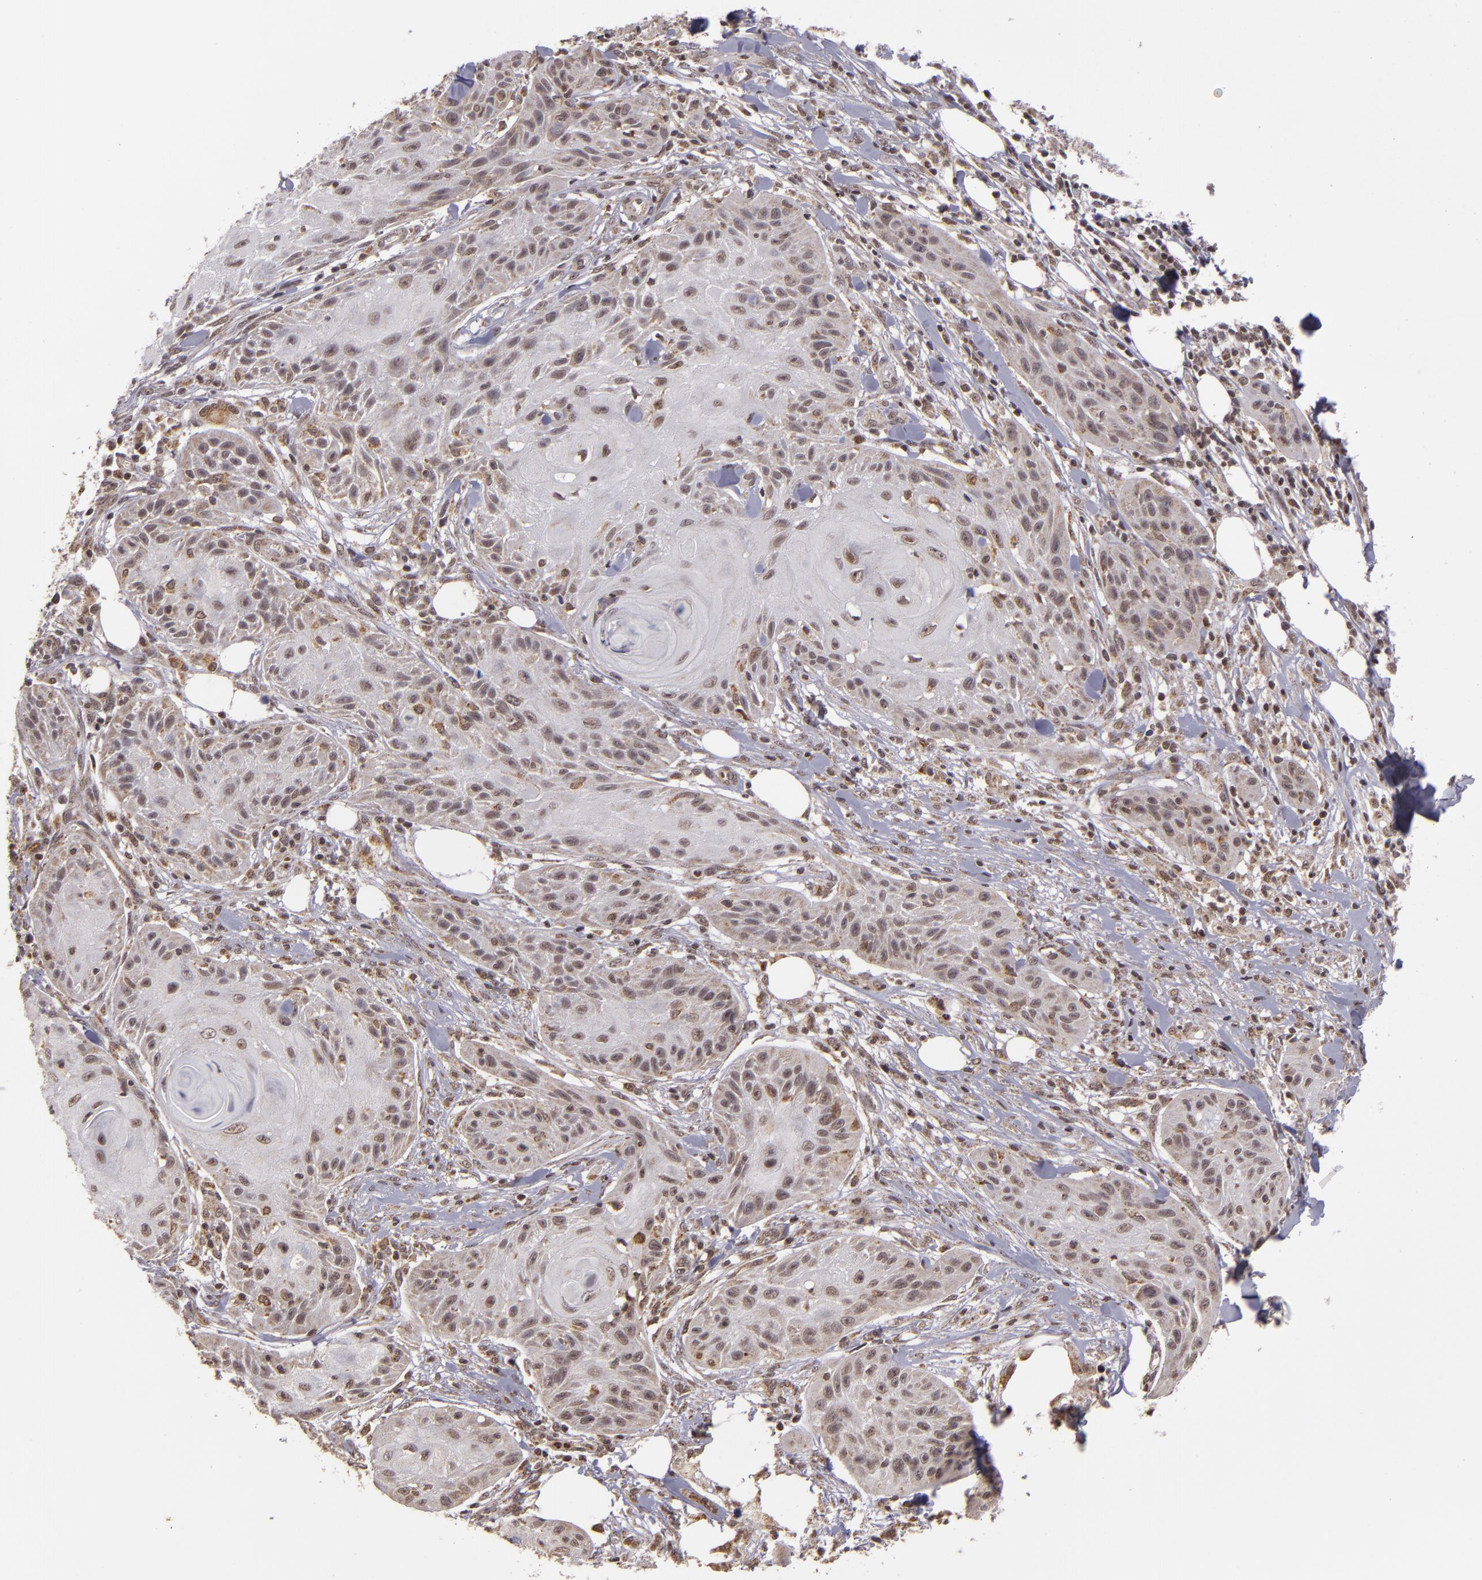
{"staining": {"intensity": "weak", "quantity": ">75%", "location": "nuclear"}, "tissue": "skin cancer", "cell_type": "Tumor cells", "image_type": "cancer", "snomed": [{"axis": "morphology", "description": "Squamous cell carcinoma, NOS"}, {"axis": "topography", "description": "Skin"}], "caption": "Skin cancer (squamous cell carcinoma) was stained to show a protein in brown. There is low levels of weak nuclear expression in approximately >75% of tumor cells. (DAB = brown stain, brightfield microscopy at high magnification).", "gene": "MXD1", "patient": {"sex": "female", "age": 88}}